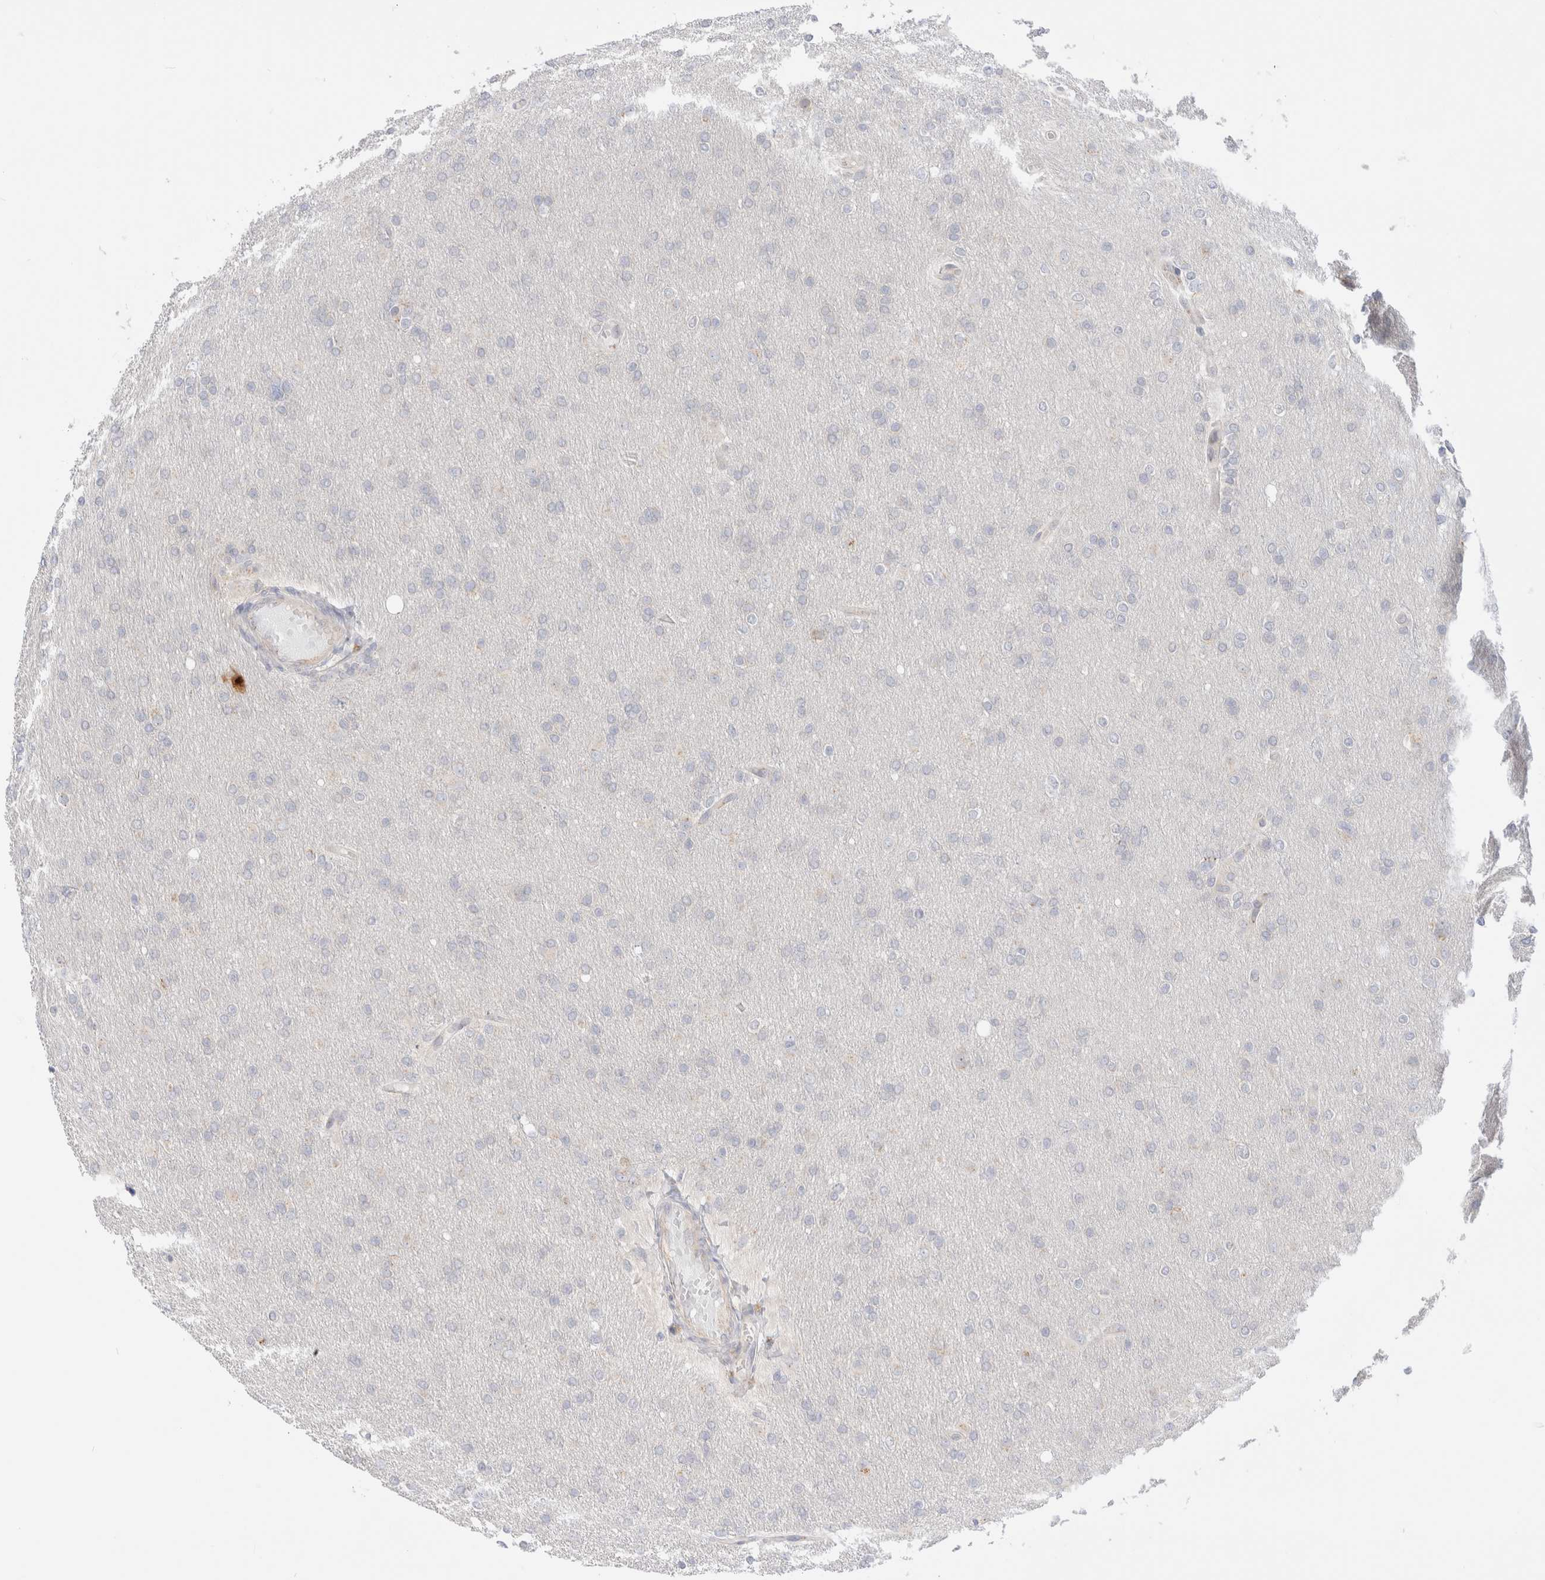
{"staining": {"intensity": "weak", "quantity": "<25%", "location": "cytoplasmic/membranous"}, "tissue": "glioma", "cell_type": "Tumor cells", "image_type": "cancer", "snomed": [{"axis": "morphology", "description": "Glioma, malignant, High grade"}, {"axis": "topography", "description": "Cerebral cortex"}], "caption": "The immunohistochemistry image has no significant expression in tumor cells of high-grade glioma (malignant) tissue.", "gene": "EFCAB13", "patient": {"sex": "female", "age": 36}}